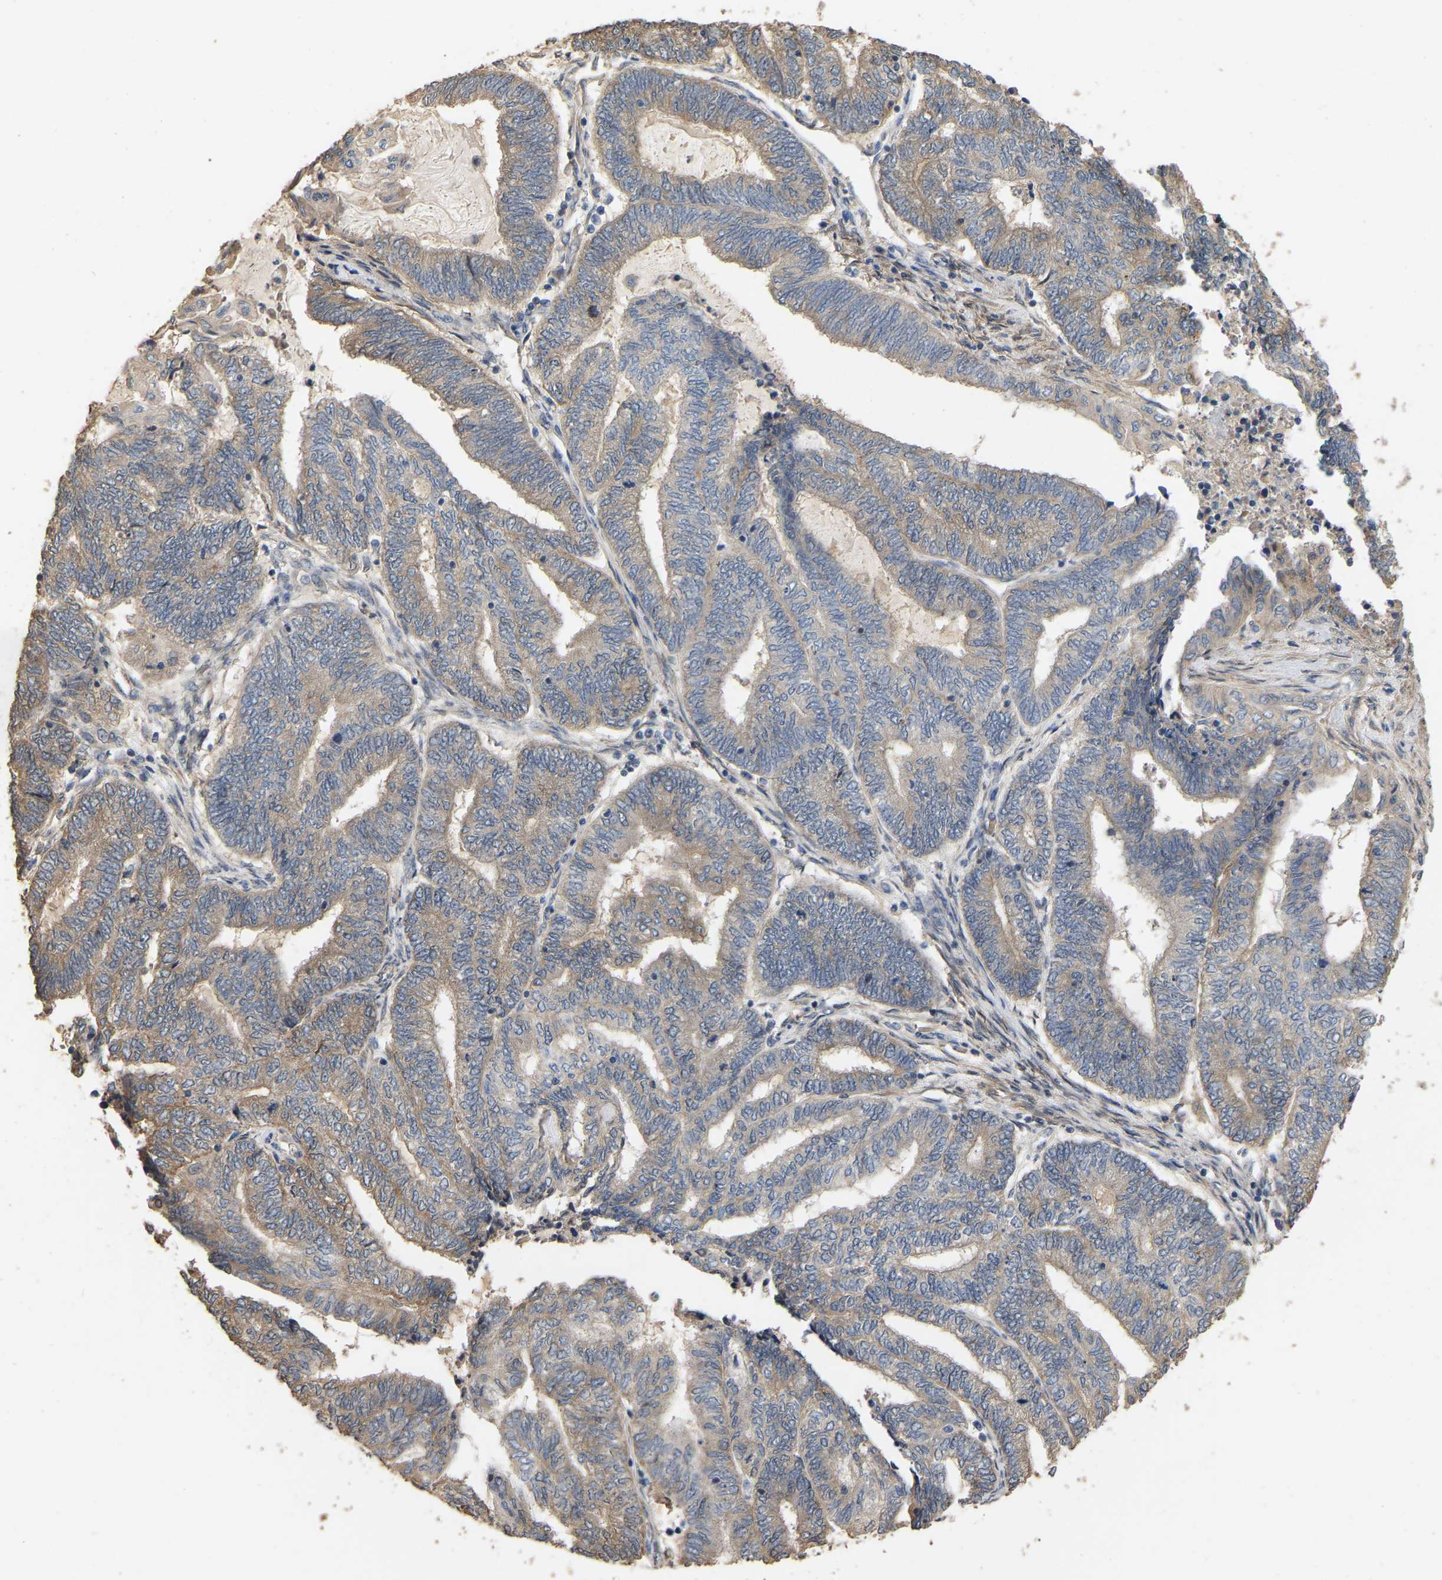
{"staining": {"intensity": "weak", "quantity": ">75%", "location": "cytoplasmic/membranous"}, "tissue": "endometrial cancer", "cell_type": "Tumor cells", "image_type": "cancer", "snomed": [{"axis": "morphology", "description": "Adenocarcinoma, NOS"}, {"axis": "topography", "description": "Uterus"}, {"axis": "topography", "description": "Endometrium"}], "caption": "DAB immunohistochemical staining of human endometrial cancer (adenocarcinoma) reveals weak cytoplasmic/membranous protein expression in about >75% of tumor cells.", "gene": "NCS1", "patient": {"sex": "female", "age": 70}}